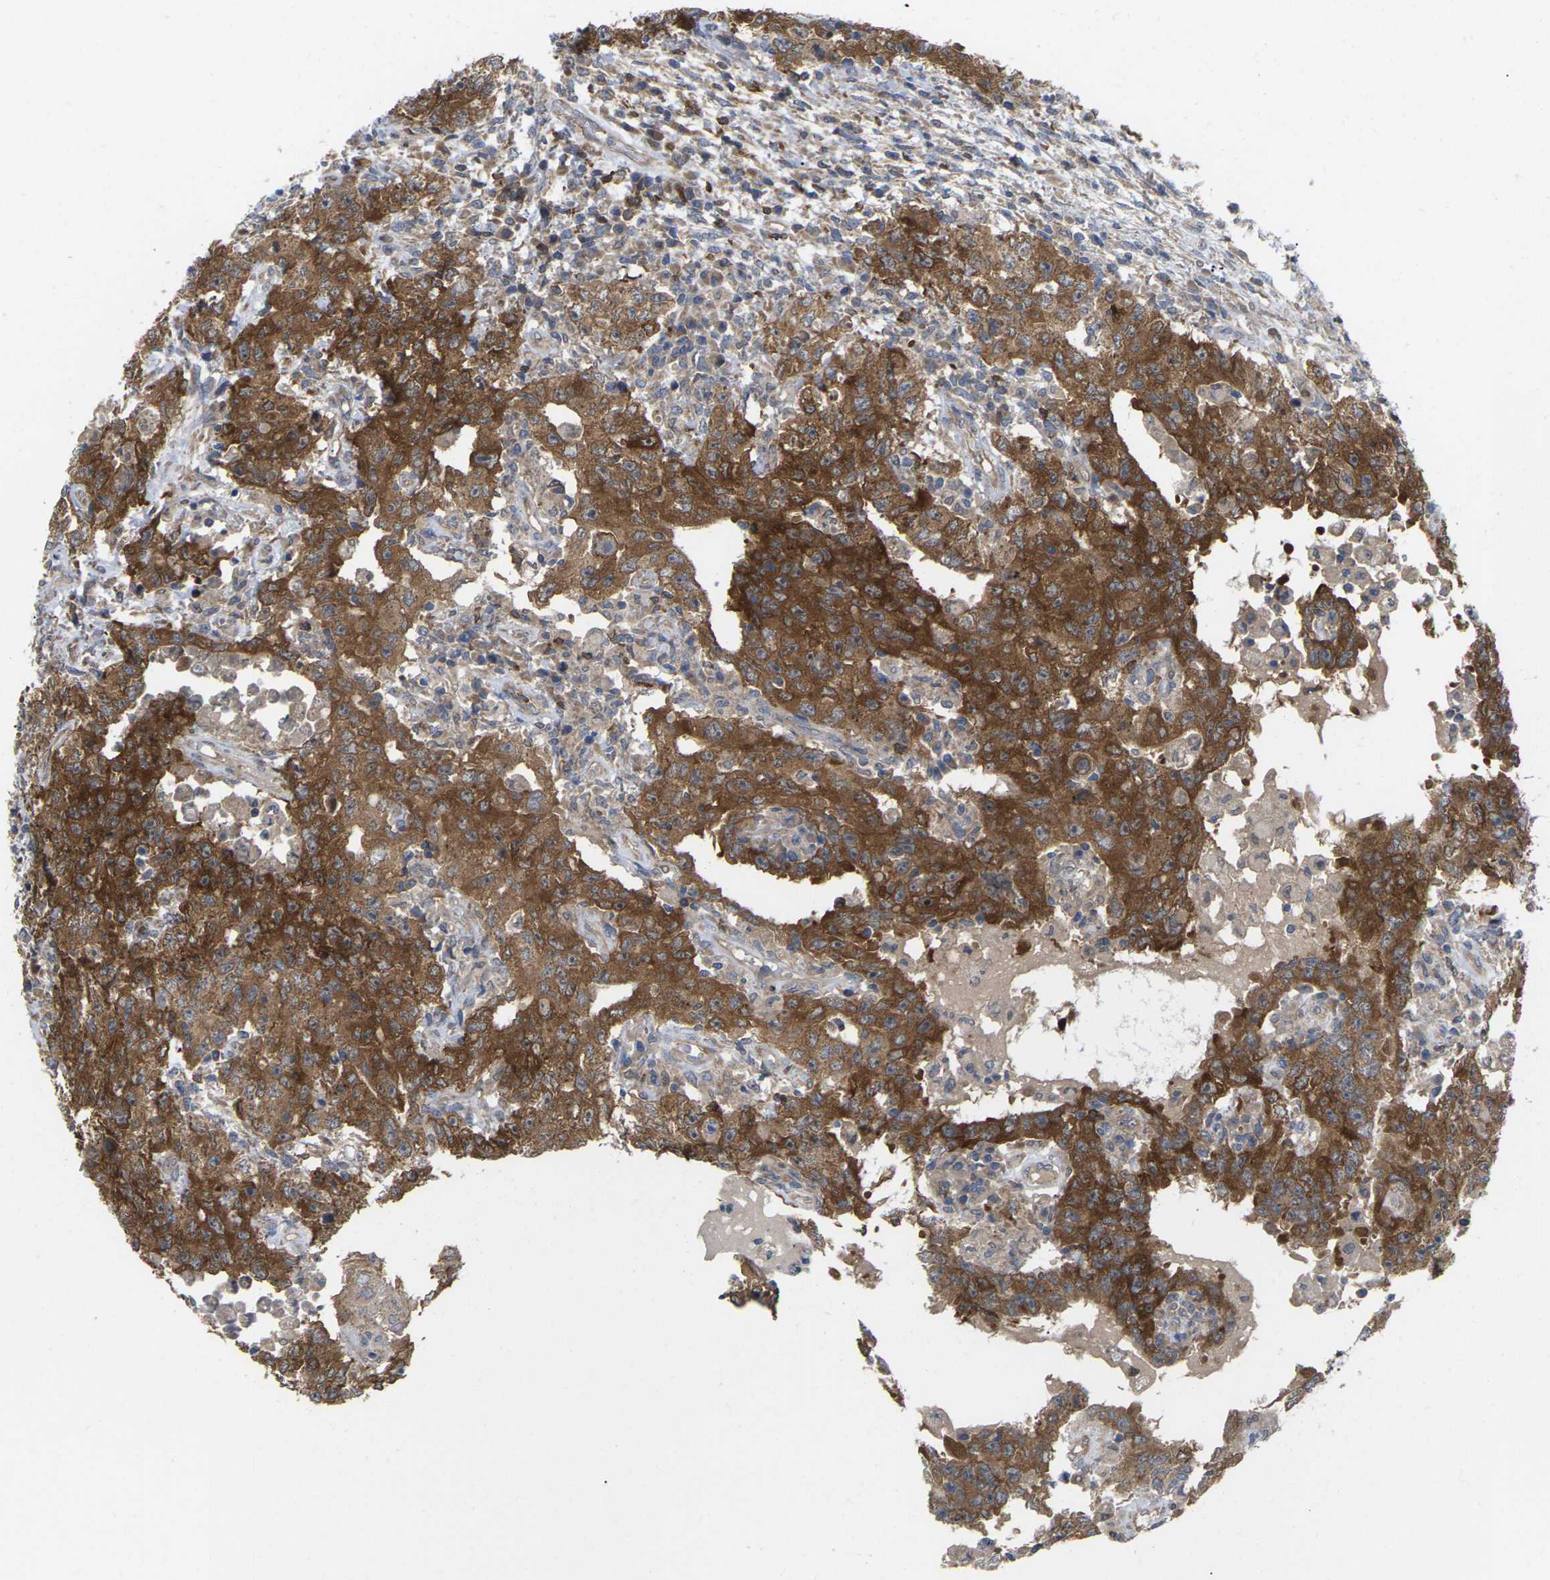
{"staining": {"intensity": "moderate", "quantity": ">75%", "location": "cytoplasmic/membranous"}, "tissue": "testis cancer", "cell_type": "Tumor cells", "image_type": "cancer", "snomed": [{"axis": "morphology", "description": "Carcinoma, Embryonal, NOS"}, {"axis": "topography", "description": "Testis"}], "caption": "Moderate cytoplasmic/membranous staining for a protein is present in about >75% of tumor cells of testis embryonal carcinoma using immunohistochemistry (IHC).", "gene": "TIAM1", "patient": {"sex": "male", "age": 26}}